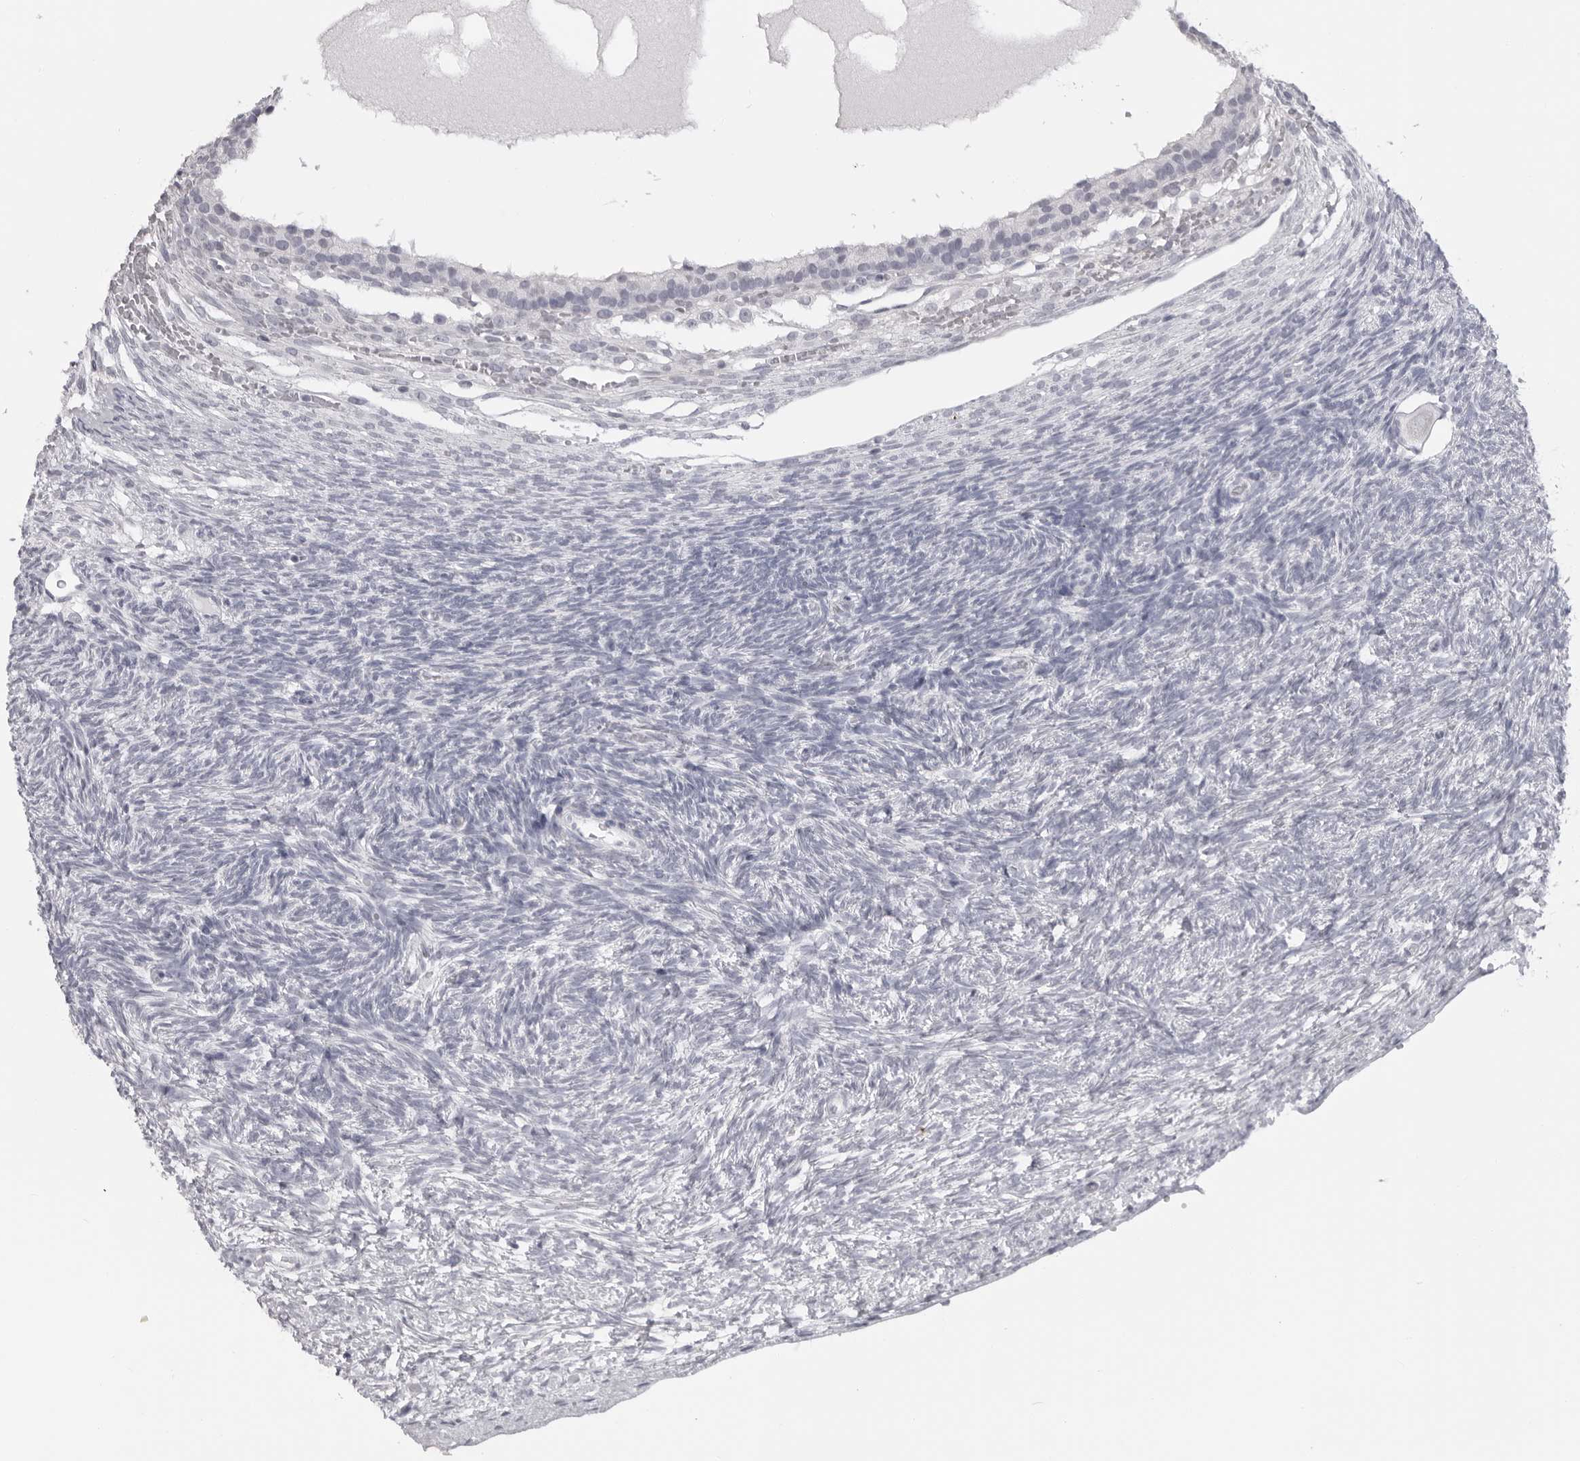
{"staining": {"intensity": "negative", "quantity": "none", "location": "none"}, "tissue": "ovary", "cell_type": "Follicle cells", "image_type": "normal", "snomed": [{"axis": "morphology", "description": "Normal tissue, NOS"}, {"axis": "topography", "description": "Ovary"}], "caption": "Immunohistochemical staining of normal human ovary reveals no significant staining in follicle cells. (DAB (3,3'-diaminobenzidine) immunohistochemistry (IHC), high magnification).", "gene": "DNALI1", "patient": {"sex": "female", "age": 34}}